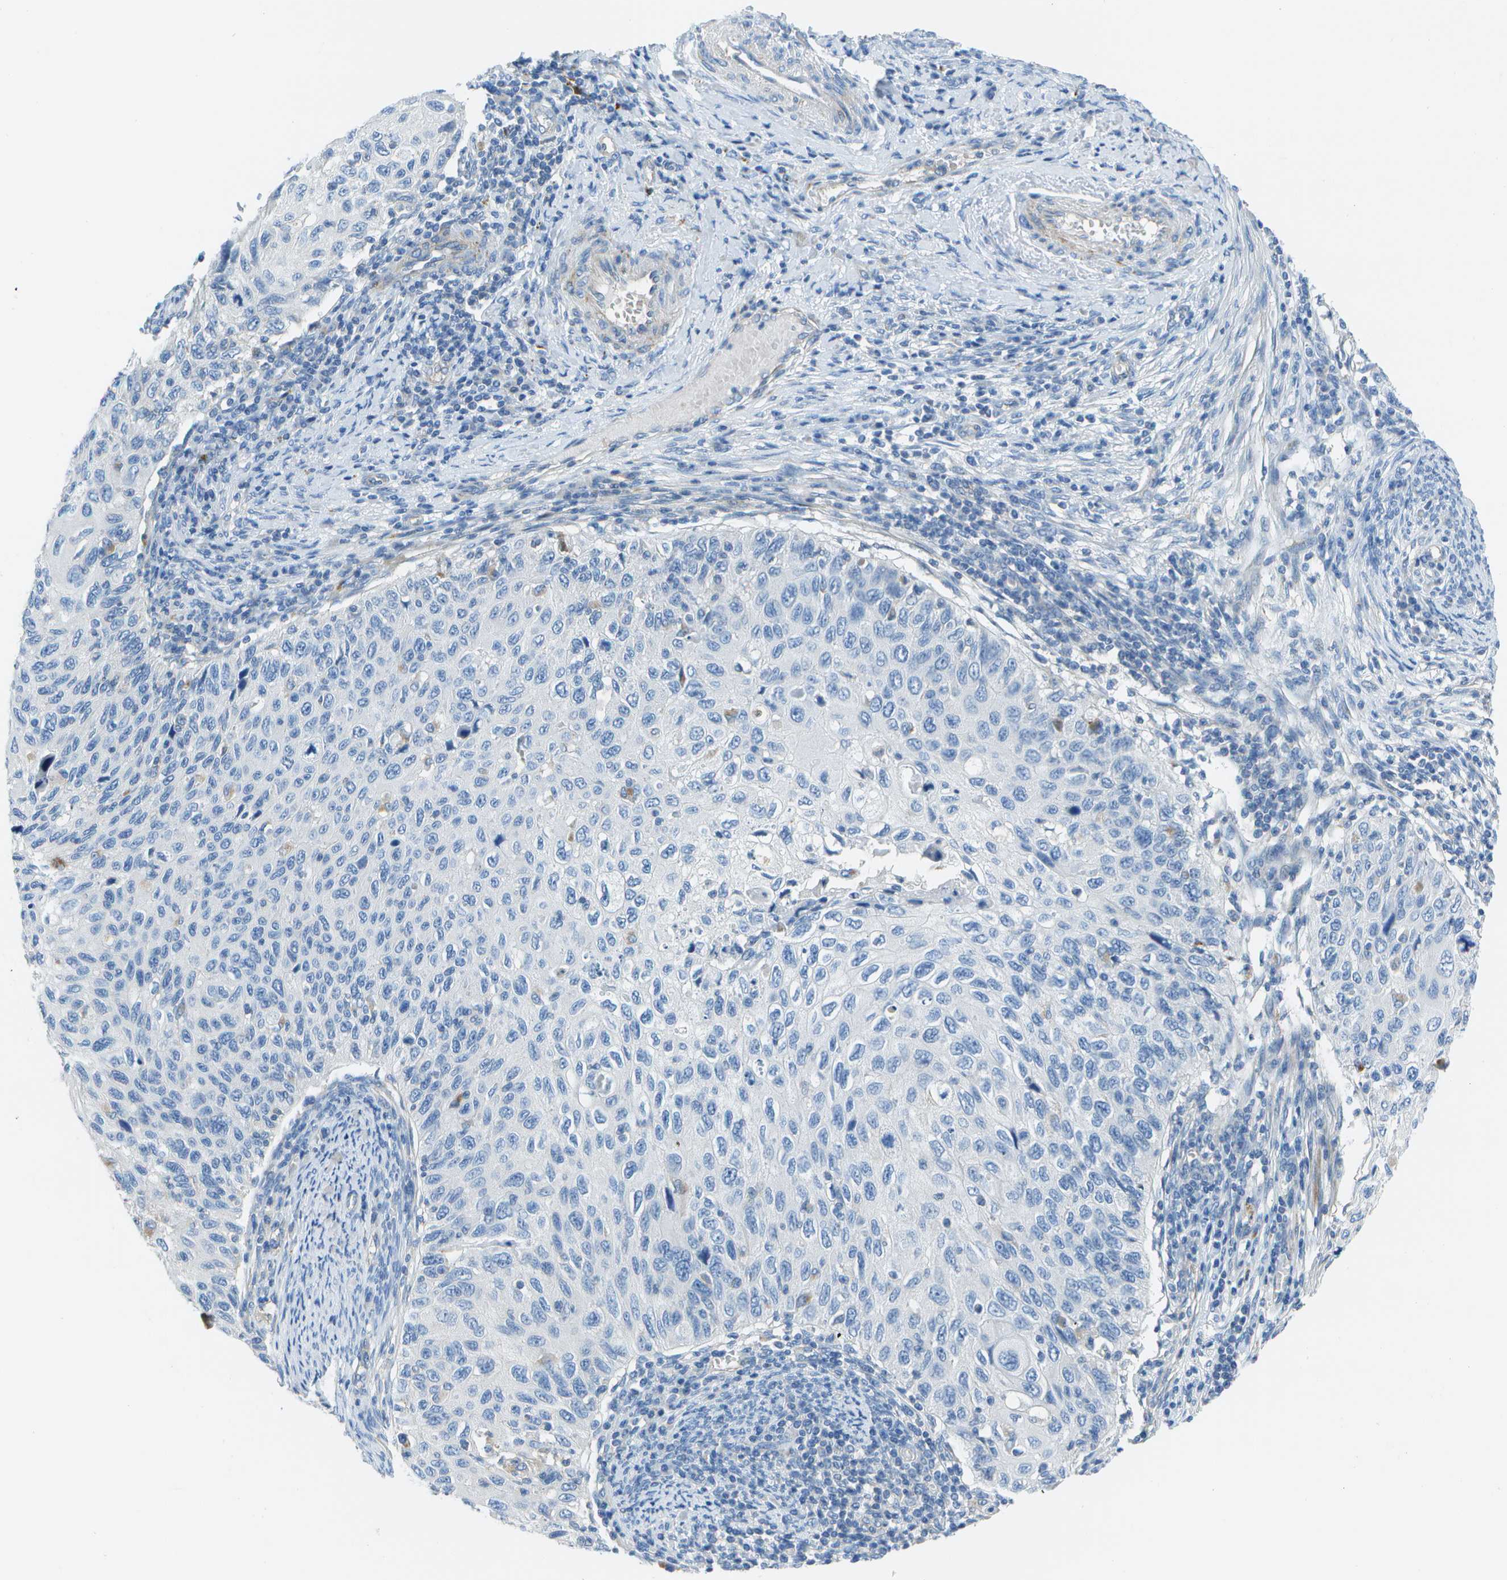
{"staining": {"intensity": "negative", "quantity": "none", "location": "none"}, "tissue": "cervical cancer", "cell_type": "Tumor cells", "image_type": "cancer", "snomed": [{"axis": "morphology", "description": "Squamous cell carcinoma, NOS"}, {"axis": "topography", "description": "Cervix"}], "caption": "Immunohistochemical staining of cervical squamous cell carcinoma shows no significant staining in tumor cells. (Immunohistochemistry, brightfield microscopy, high magnification).", "gene": "DCT", "patient": {"sex": "female", "age": 70}}